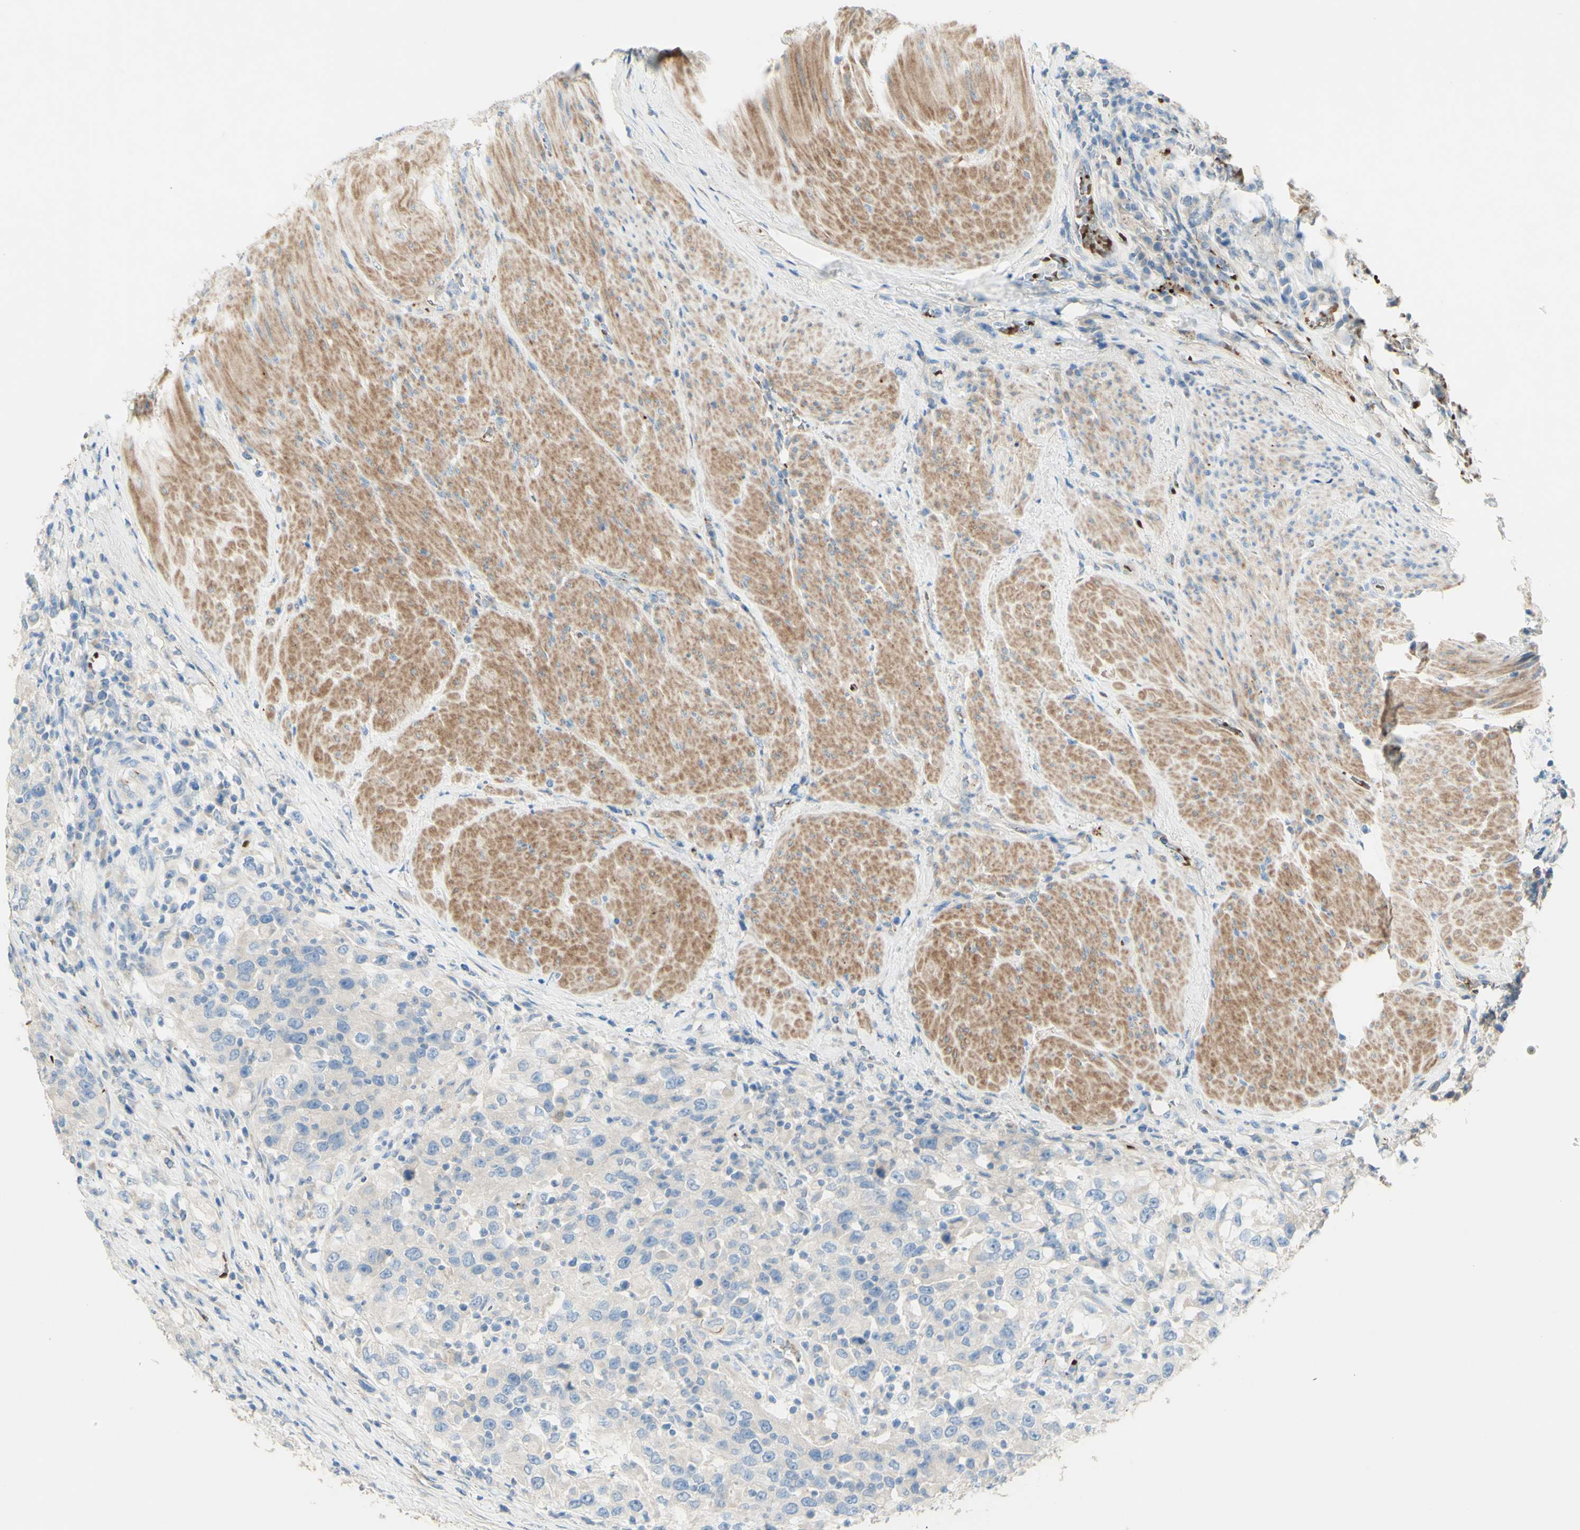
{"staining": {"intensity": "negative", "quantity": "none", "location": "none"}, "tissue": "urothelial cancer", "cell_type": "Tumor cells", "image_type": "cancer", "snomed": [{"axis": "morphology", "description": "Urothelial carcinoma, High grade"}, {"axis": "topography", "description": "Urinary bladder"}], "caption": "Immunohistochemistry histopathology image of high-grade urothelial carcinoma stained for a protein (brown), which demonstrates no expression in tumor cells.", "gene": "GAN", "patient": {"sex": "female", "age": 80}}